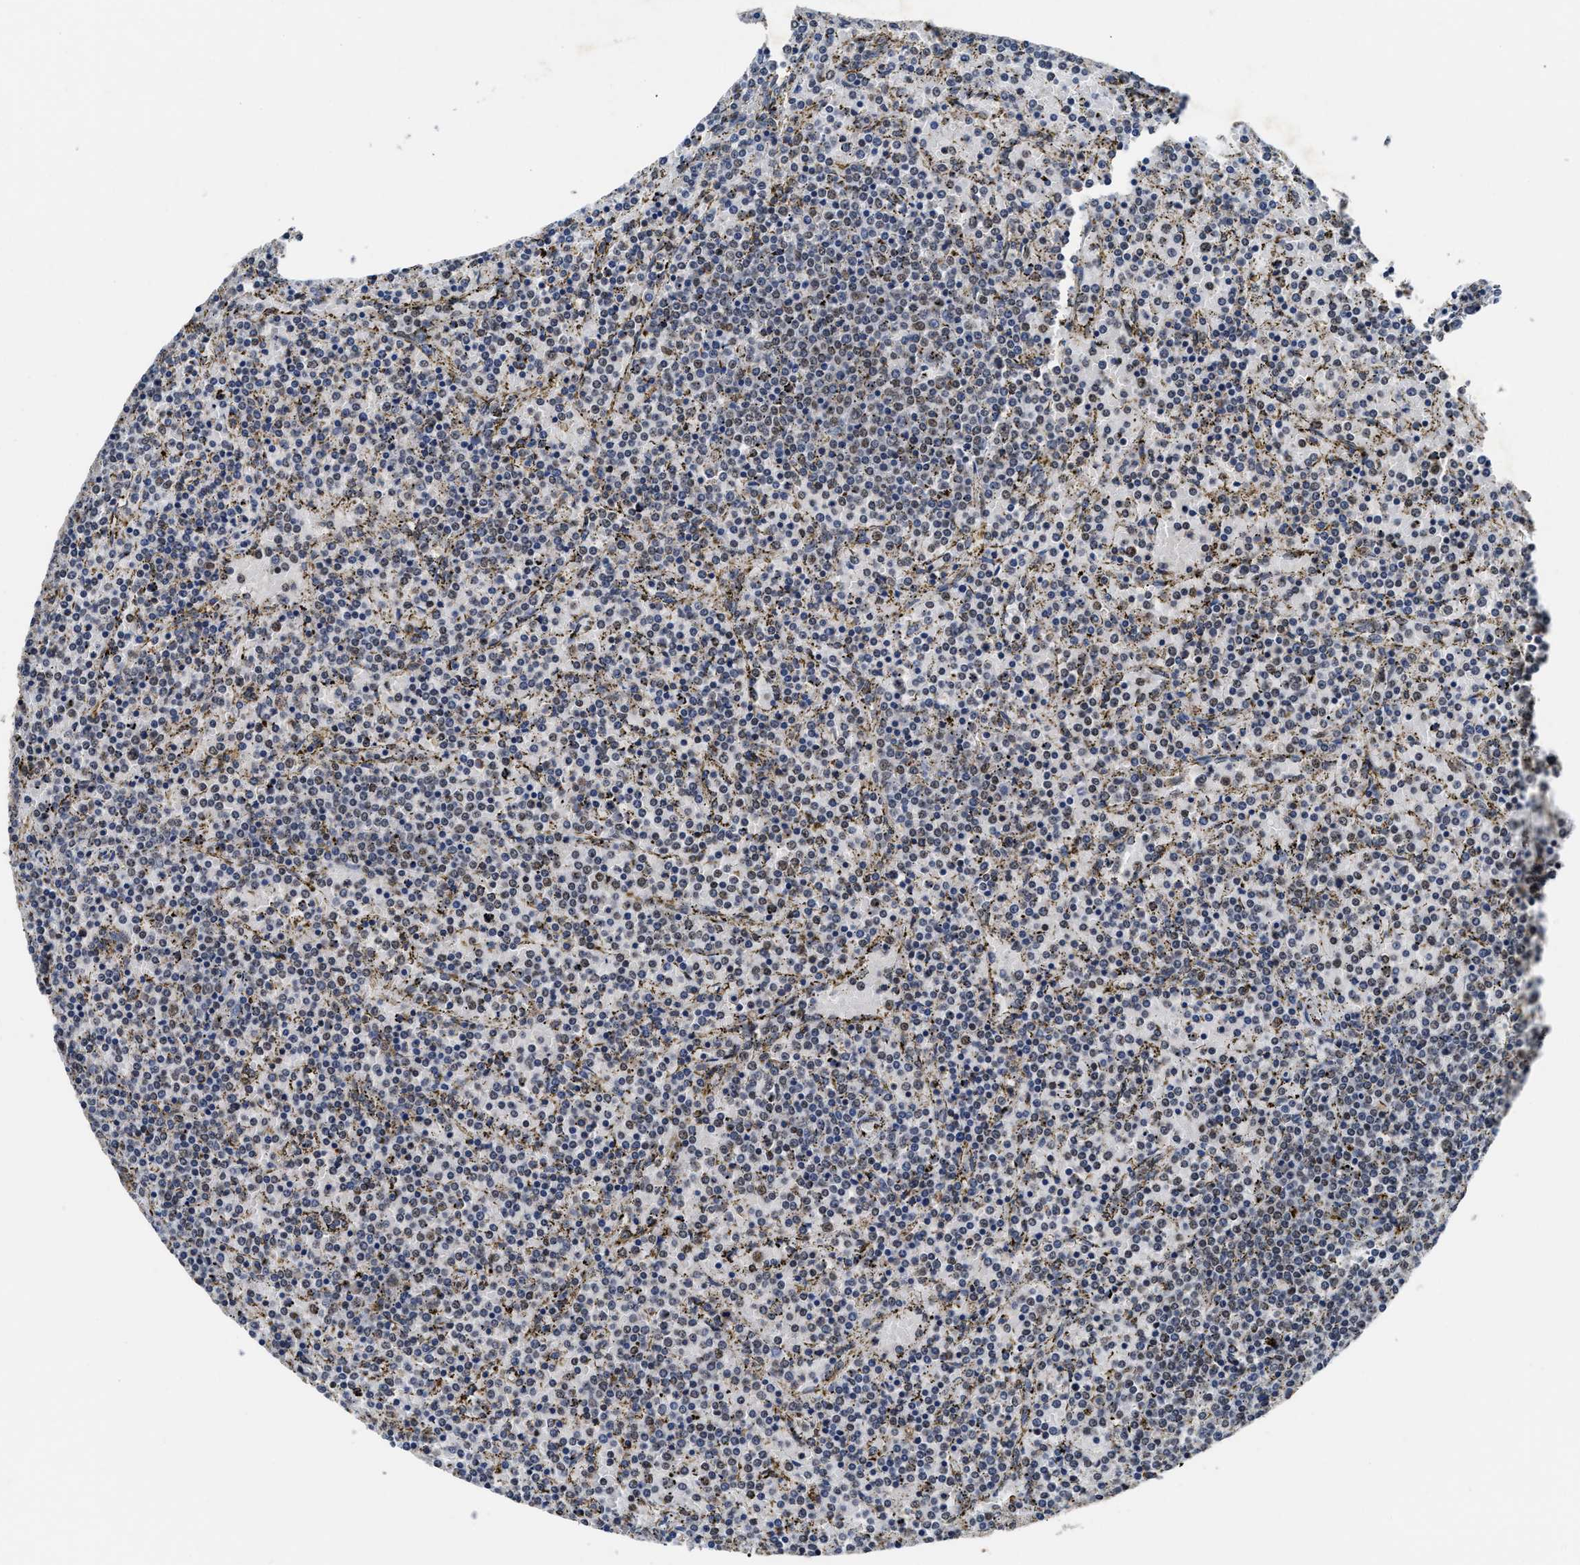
{"staining": {"intensity": "weak", "quantity": "<25%", "location": "nuclear"}, "tissue": "lymphoma", "cell_type": "Tumor cells", "image_type": "cancer", "snomed": [{"axis": "morphology", "description": "Malignant lymphoma, non-Hodgkin's type, Low grade"}, {"axis": "topography", "description": "Spleen"}], "caption": "This is a histopathology image of immunohistochemistry (IHC) staining of lymphoma, which shows no positivity in tumor cells.", "gene": "ACOX1", "patient": {"sex": "female", "age": 77}}